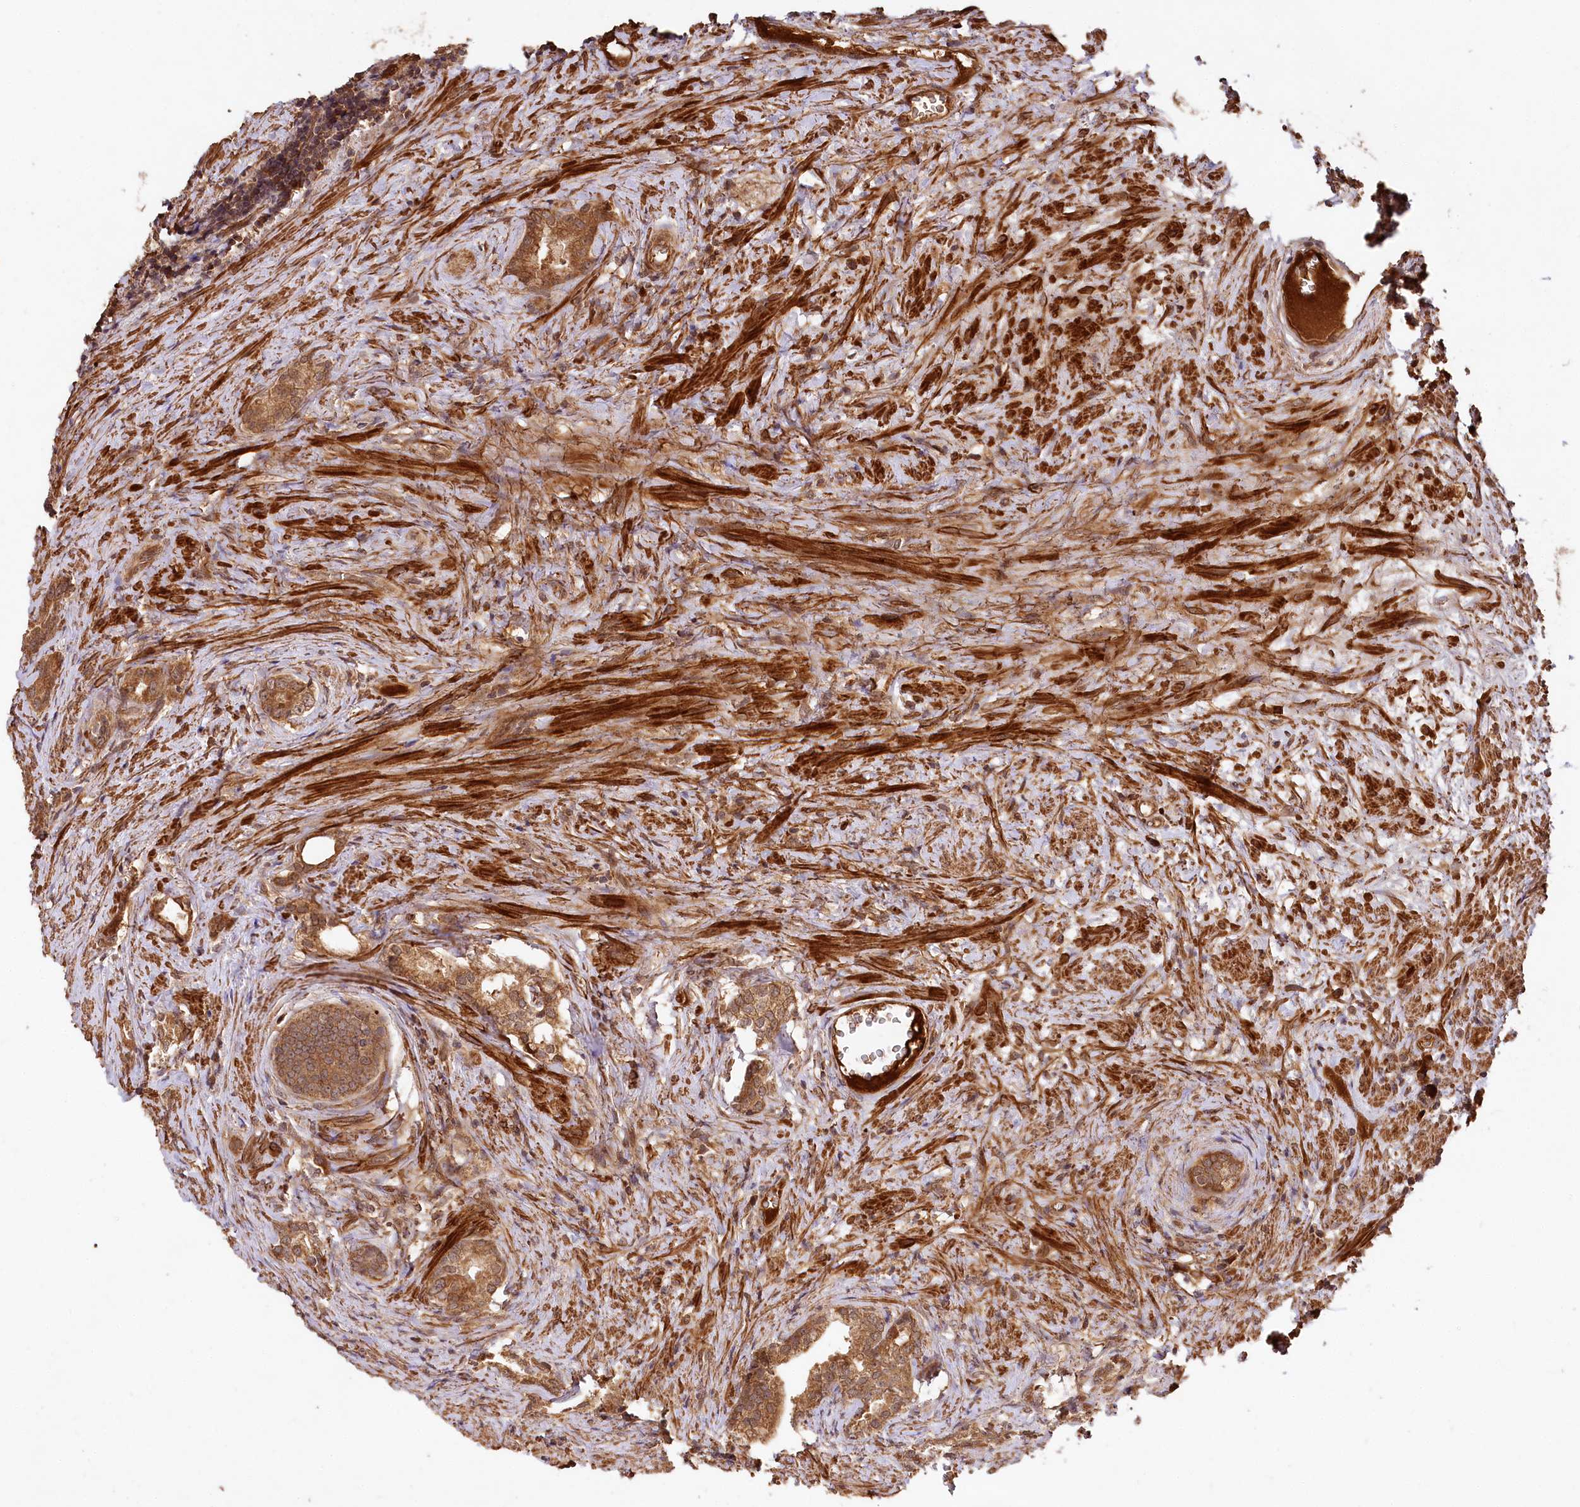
{"staining": {"intensity": "moderate", "quantity": ">75%", "location": "cytoplasmic/membranous,nuclear"}, "tissue": "prostate cancer", "cell_type": "Tumor cells", "image_type": "cancer", "snomed": [{"axis": "morphology", "description": "Adenocarcinoma, Low grade"}, {"axis": "topography", "description": "Prostate"}], "caption": "Tumor cells demonstrate medium levels of moderate cytoplasmic/membranous and nuclear expression in approximately >75% of cells in human prostate cancer. Using DAB (brown) and hematoxylin (blue) stains, captured at high magnification using brightfield microscopy.", "gene": "MCF2L2", "patient": {"sex": "male", "age": 71}}